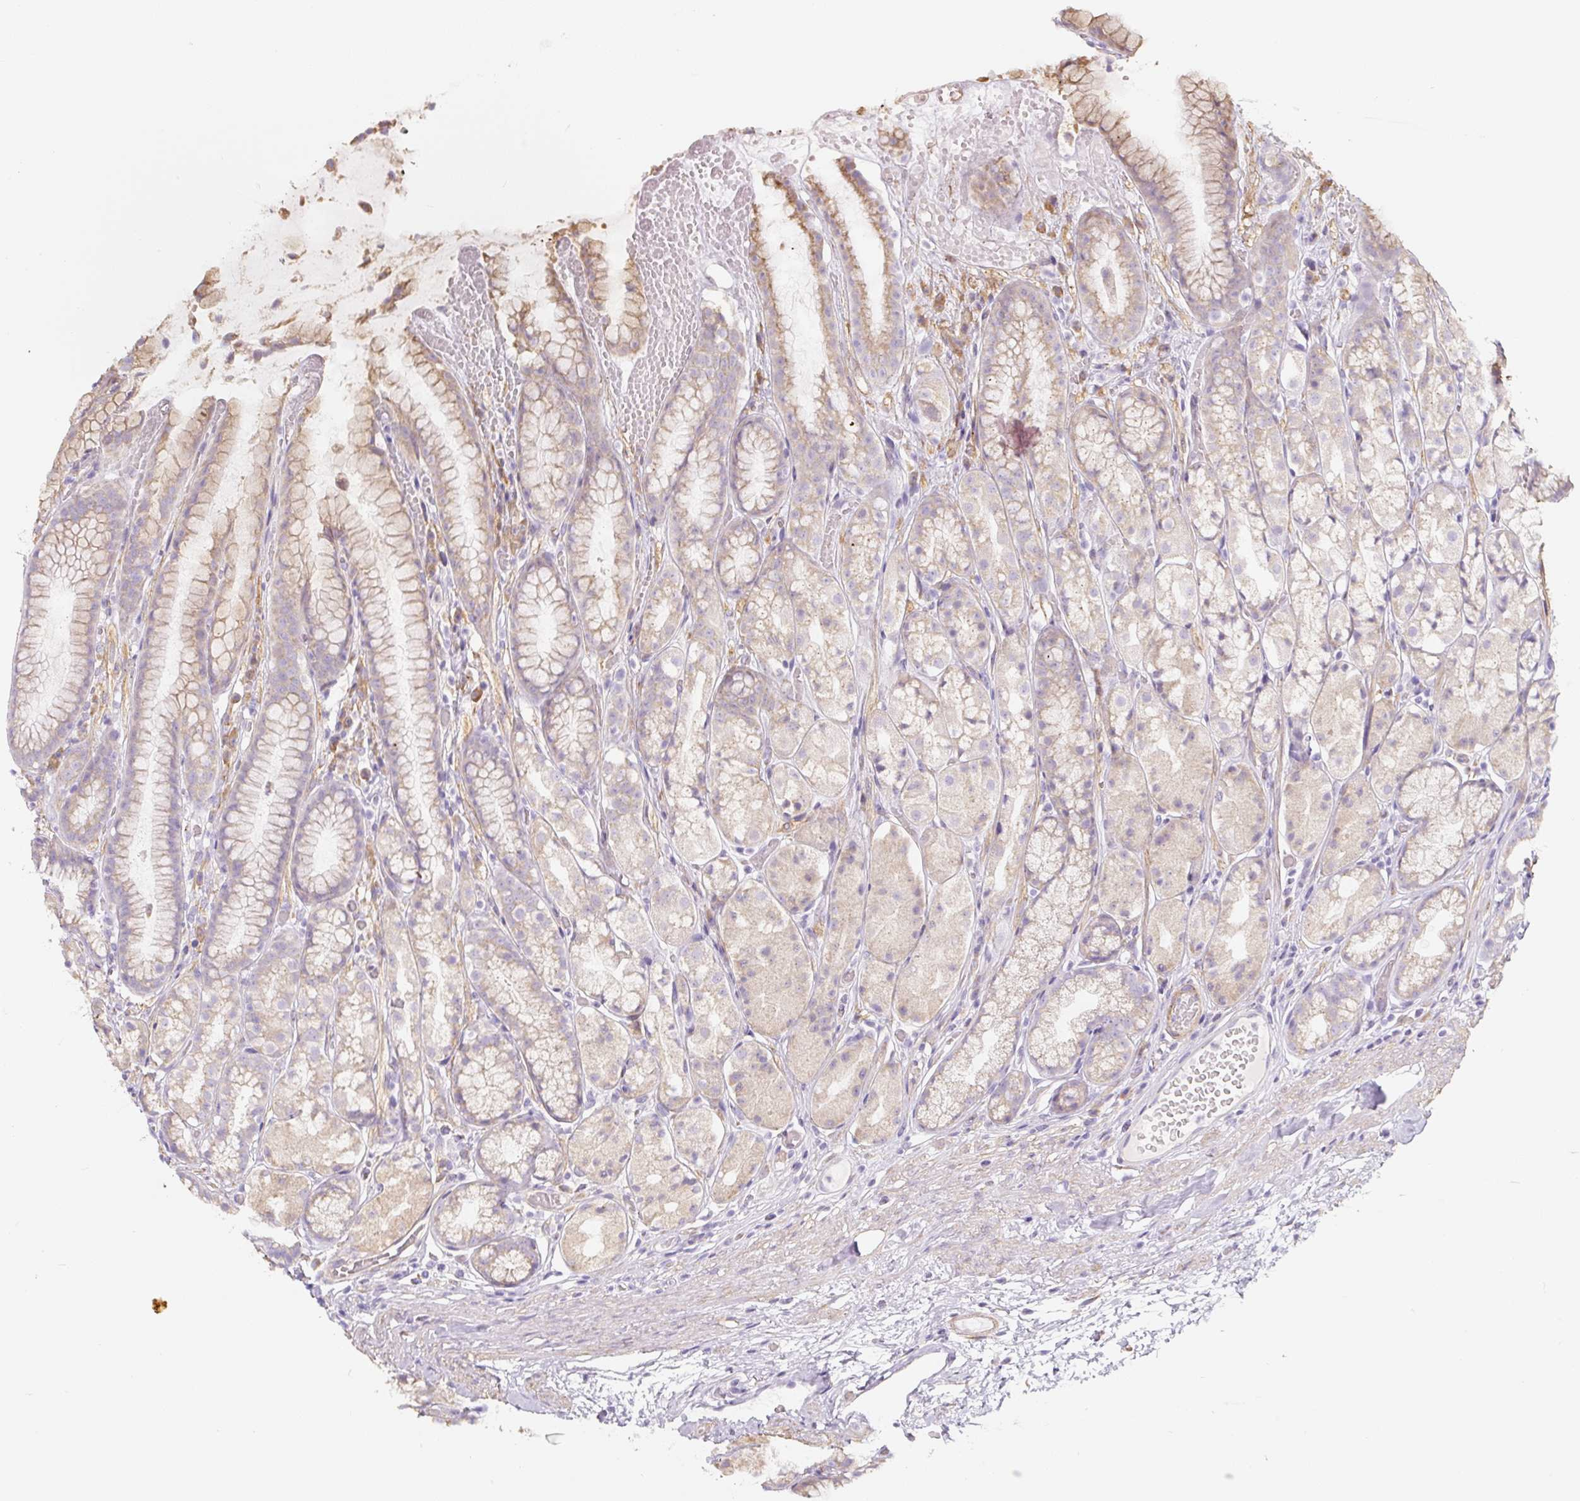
{"staining": {"intensity": "moderate", "quantity": "<25%", "location": "cytoplasmic/membranous"}, "tissue": "stomach", "cell_type": "Glandular cells", "image_type": "normal", "snomed": [{"axis": "morphology", "description": "Normal tissue, NOS"}, {"axis": "topography", "description": "Smooth muscle"}, {"axis": "topography", "description": "Stomach"}], "caption": "A micrograph showing moderate cytoplasmic/membranous expression in about <25% of glandular cells in benign stomach, as visualized by brown immunohistochemical staining.", "gene": "PWWP3B", "patient": {"sex": "male", "age": 70}}